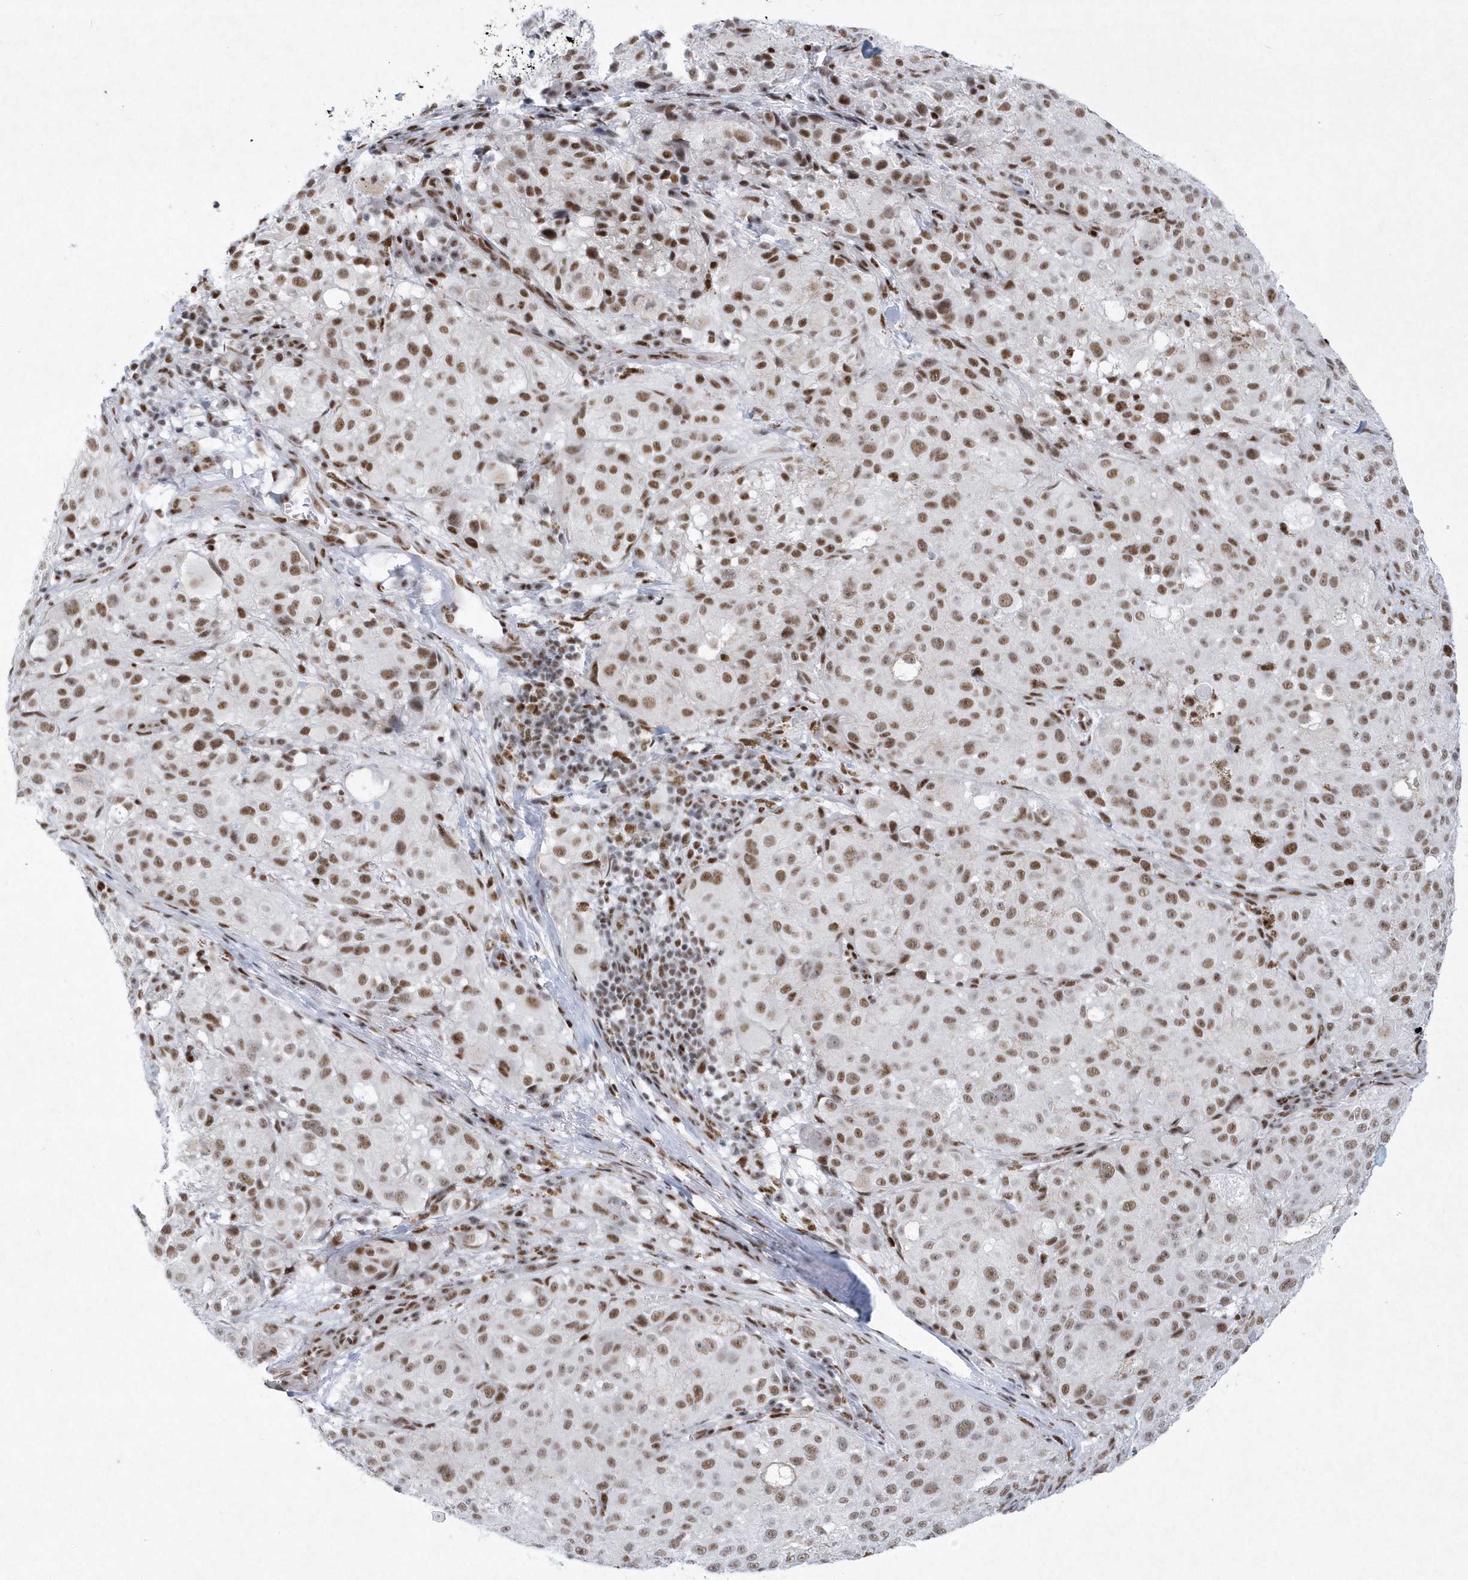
{"staining": {"intensity": "moderate", "quantity": ">75%", "location": "nuclear"}, "tissue": "melanoma", "cell_type": "Tumor cells", "image_type": "cancer", "snomed": [{"axis": "morphology", "description": "Necrosis, NOS"}, {"axis": "morphology", "description": "Malignant melanoma, NOS"}, {"axis": "topography", "description": "Skin"}], "caption": "Immunohistochemistry histopathology image of melanoma stained for a protein (brown), which exhibits medium levels of moderate nuclear staining in approximately >75% of tumor cells.", "gene": "DCLRE1A", "patient": {"sex": "female", "age": 87}}